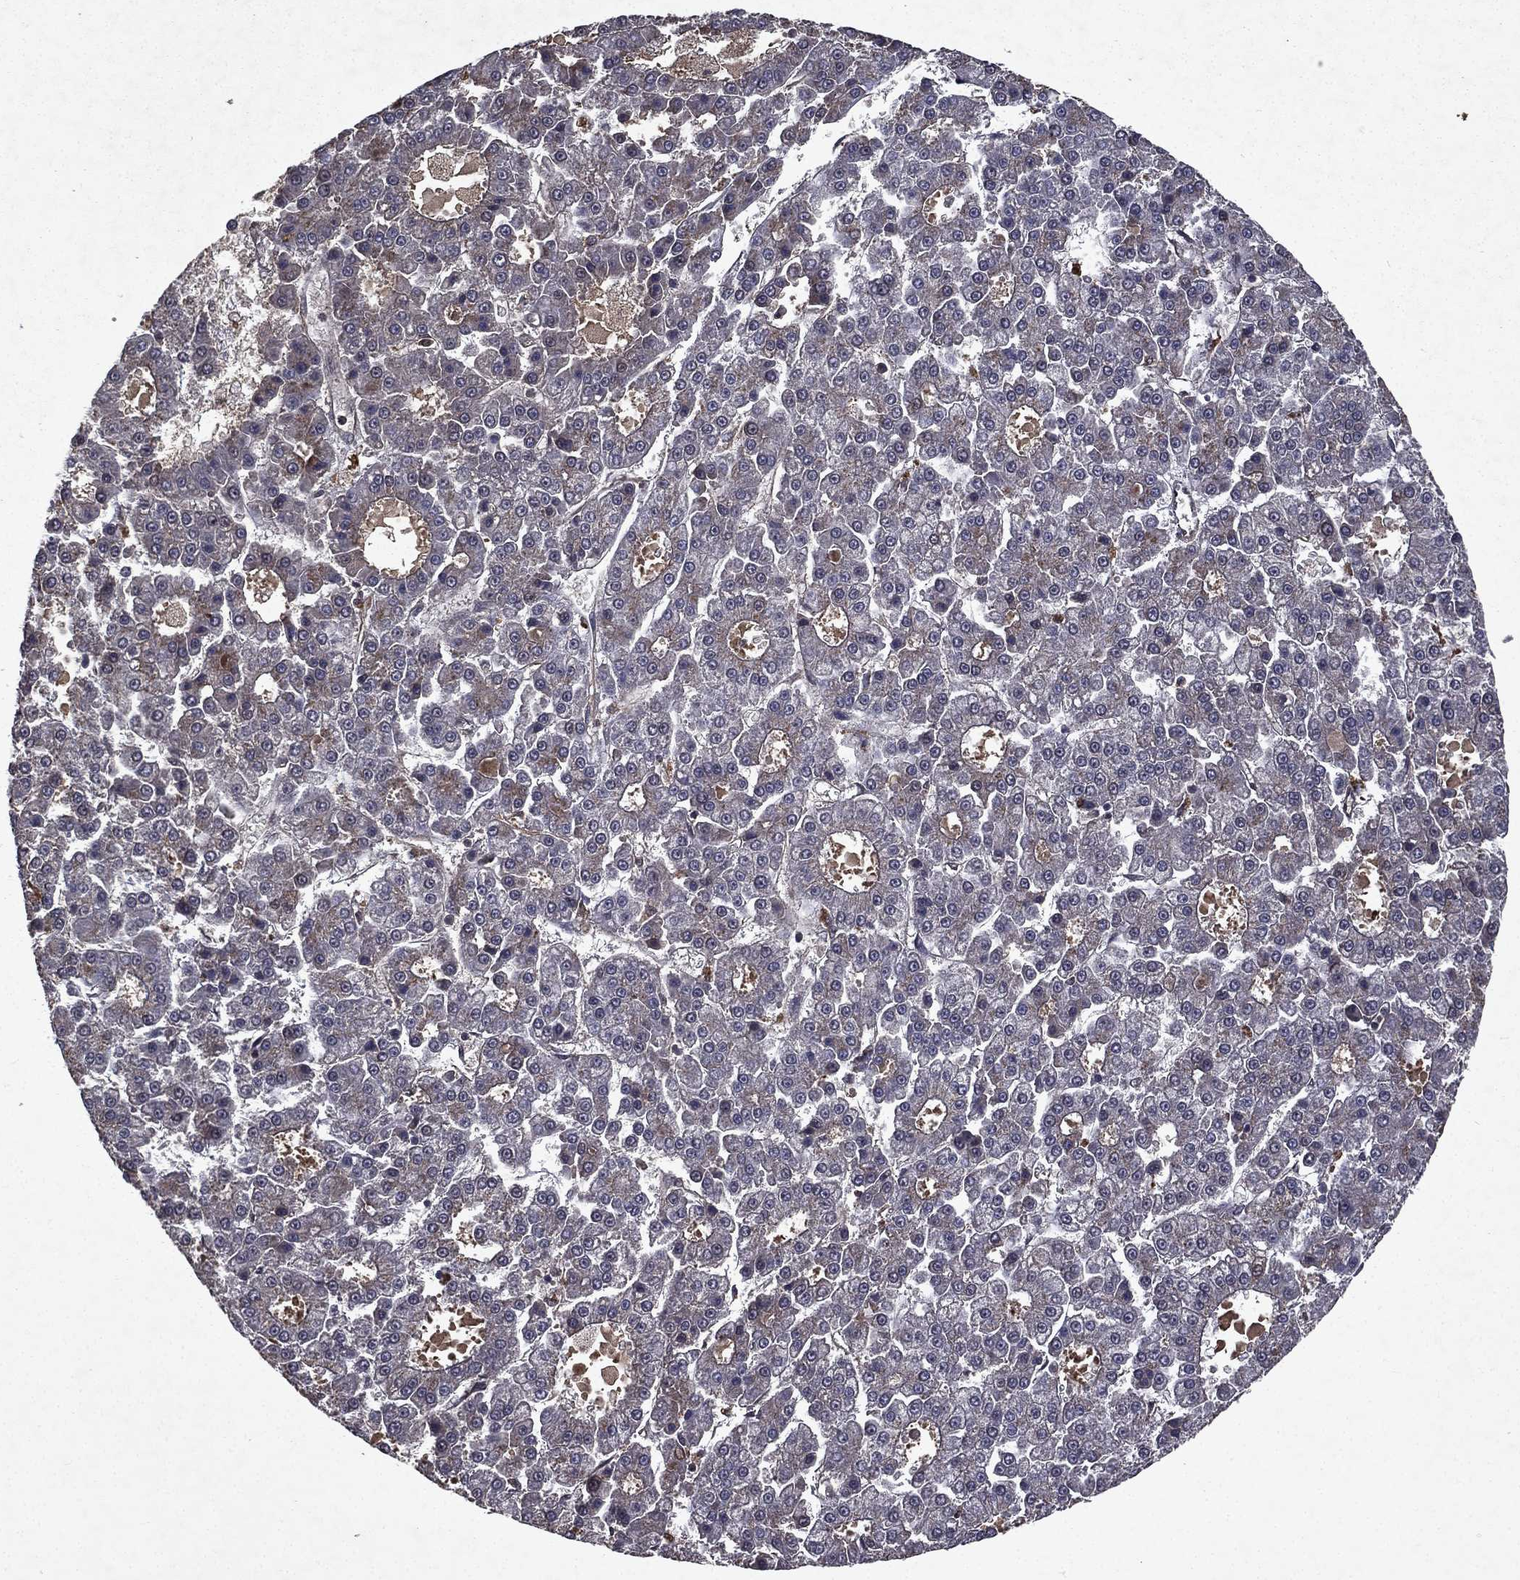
{"staining": {"intensity": "negative", "quantity": "none", "location": "none"}, "tissue": "liver cancer", "cell_type": "Tumor cells", "image_type": "cancer", "snomed": [{"axis": "morphology", "description": "Carcinoma, Hepatocellular, NOS"}, {"axis": "topography", "description": "Liver"}], "caption": "This is a image of immunohistochemistry (IHC) staining of liver hepatocellular carcinoma, which shows no staining in tumor cells.", "gene": "FGD1", "patient": {"sex": "male", "age": 70}}